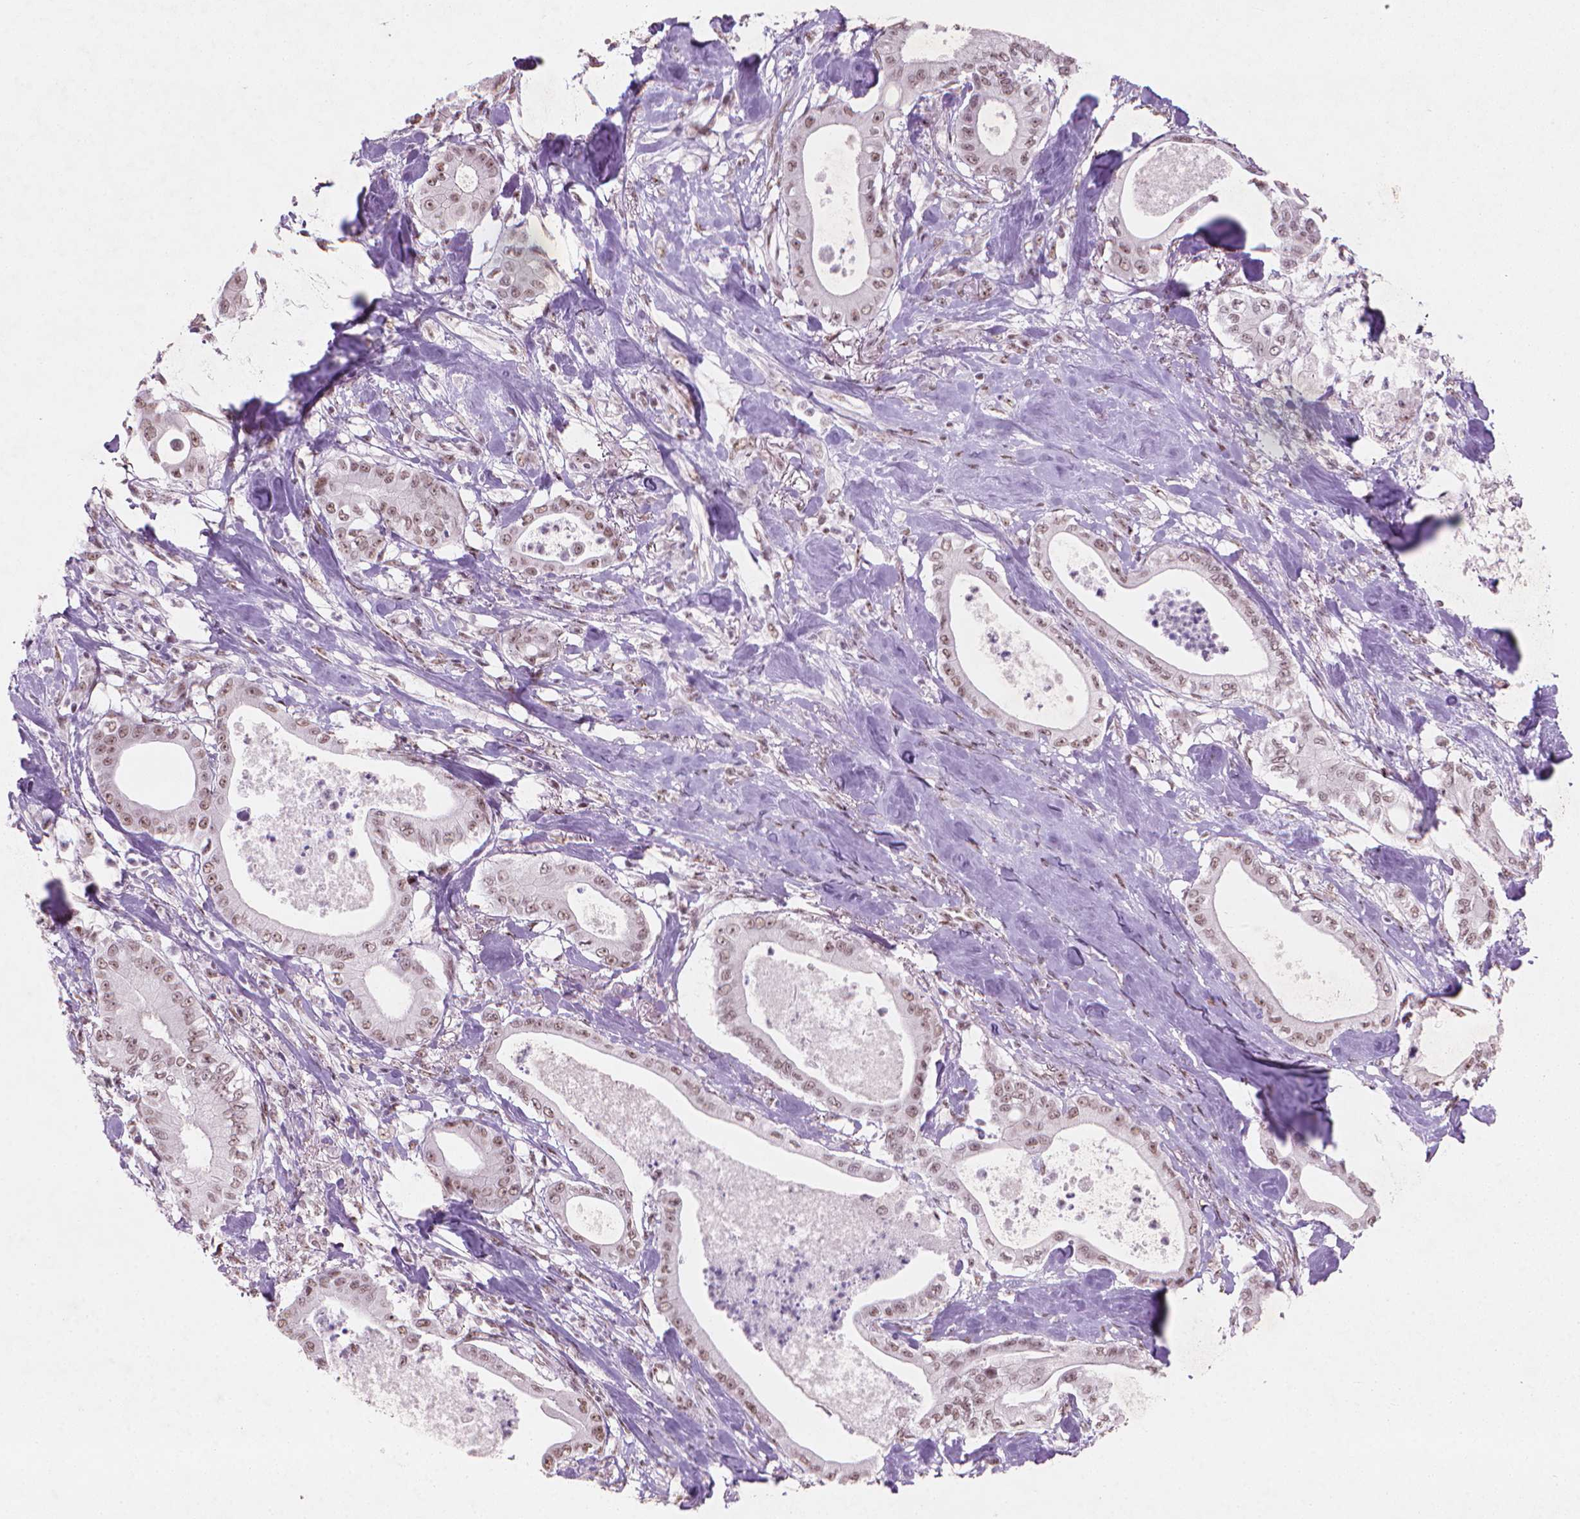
{"staining": {"intensity": "moderate", "quantity": ">75%", "location": "nuclear"}, "tissue": "pancreatic cancer", "cell_type": "Tumor cells", "image_type": "cancer", "snomed": [{"axis": "morphology", "description": "Adenocarcinoma, NOS"}, {"axis": "topography", "description": "Pancreas"}], "caption": "Human adenocarcinoma (pancreatic) stained for a protein (brown) exhibits moderate nuclear positive positivity in approximately >75% of tumor cells.", "gene": "HES7", "patient": {"sex": "male", "age": 71}}